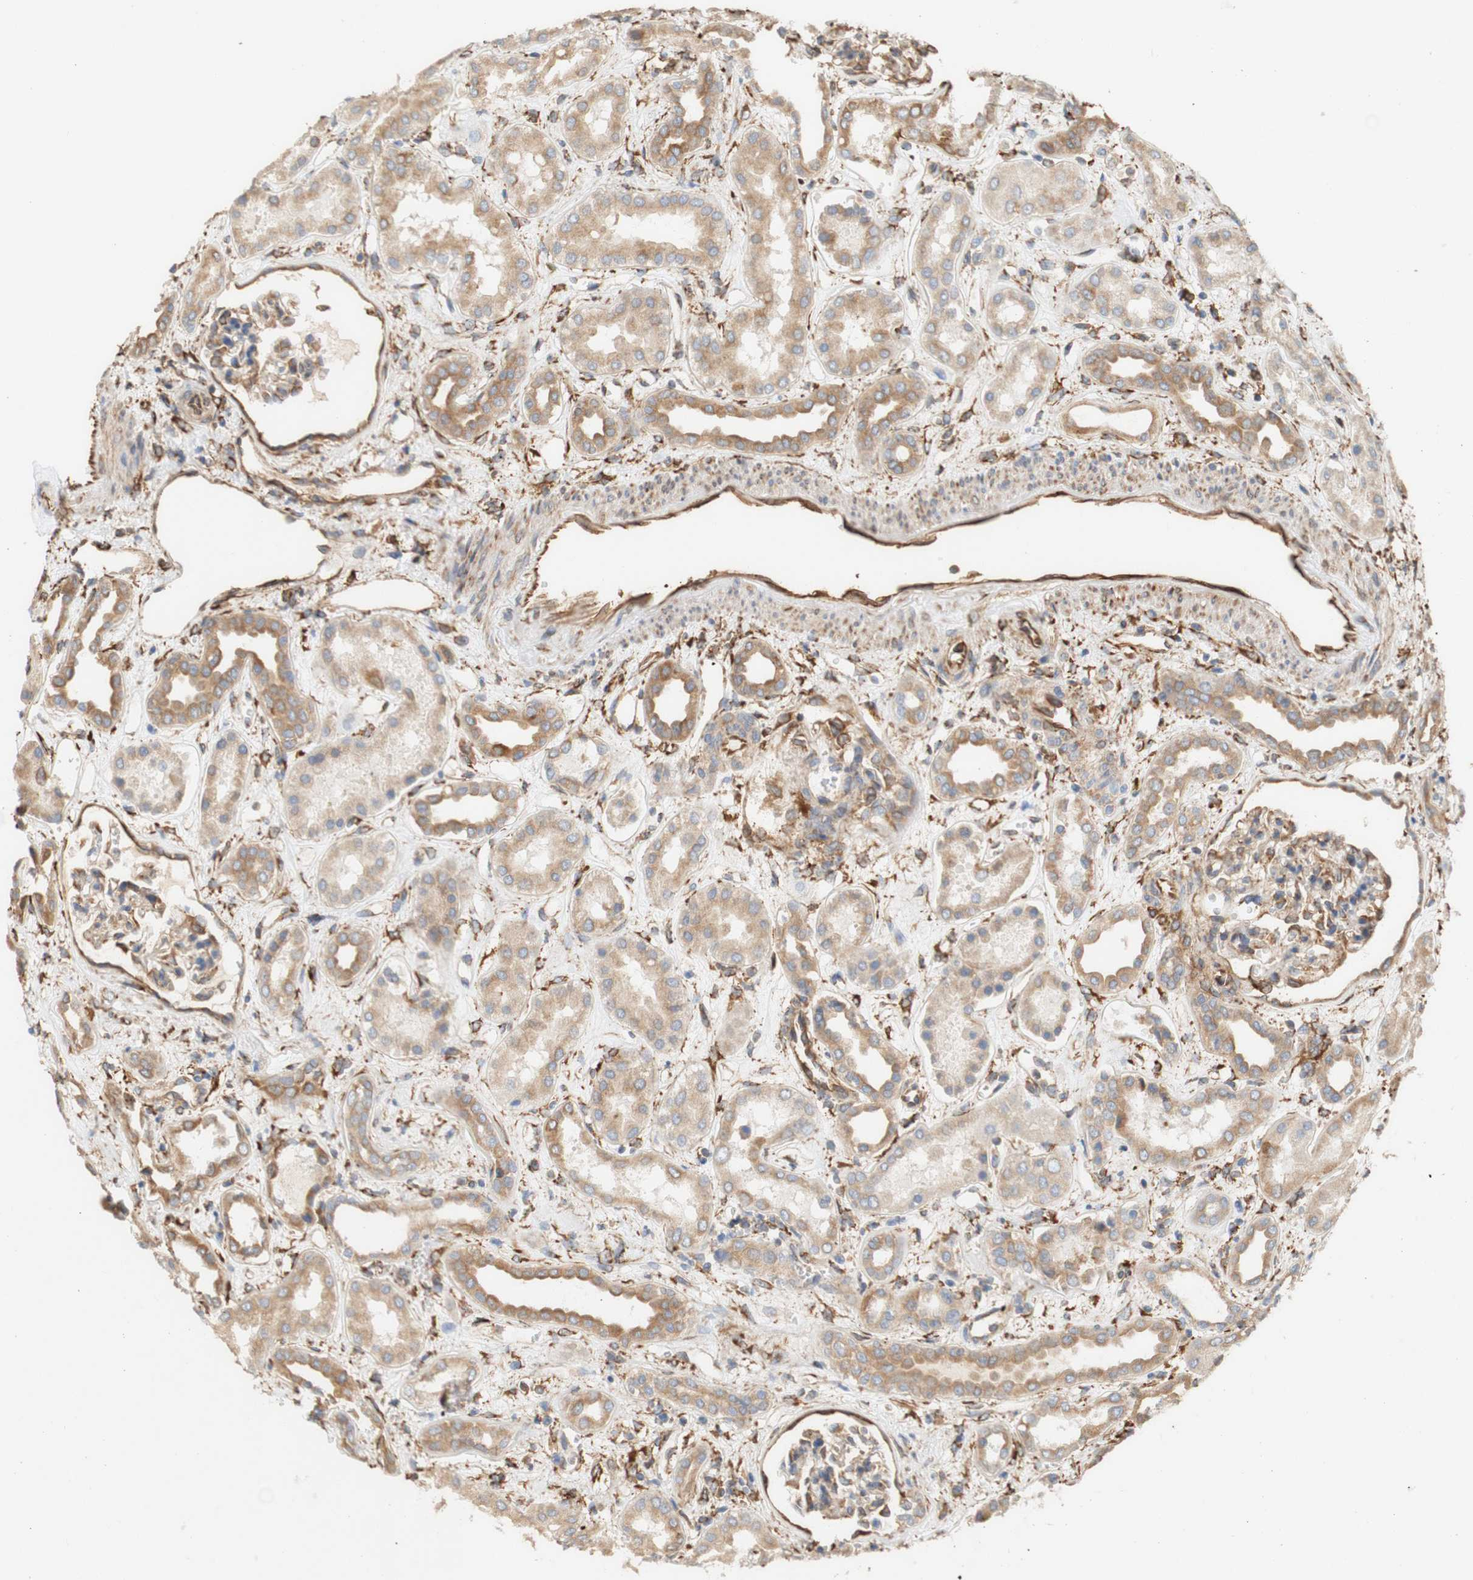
{"staining": {"intensity": "moderate", "quantity": ">75%", "location": "cytoplasmic/membranous"}, "tissue": "kidney", "cell_type": "Cells in glomeruli", "image_type": "normal", "snomed": [{"axis": "morphology", "description": "Normal tissue, NOS"}, {"axis": "topography", "description": "Kidney"}], "caption": "Cells in glomeruli display medium levels of moderate cytoplasmic/membranous staining in about >75% of cells in normal human kidney.", "gene": "EIF2AK4", "patient": {"sex": "male", "age": 59}}